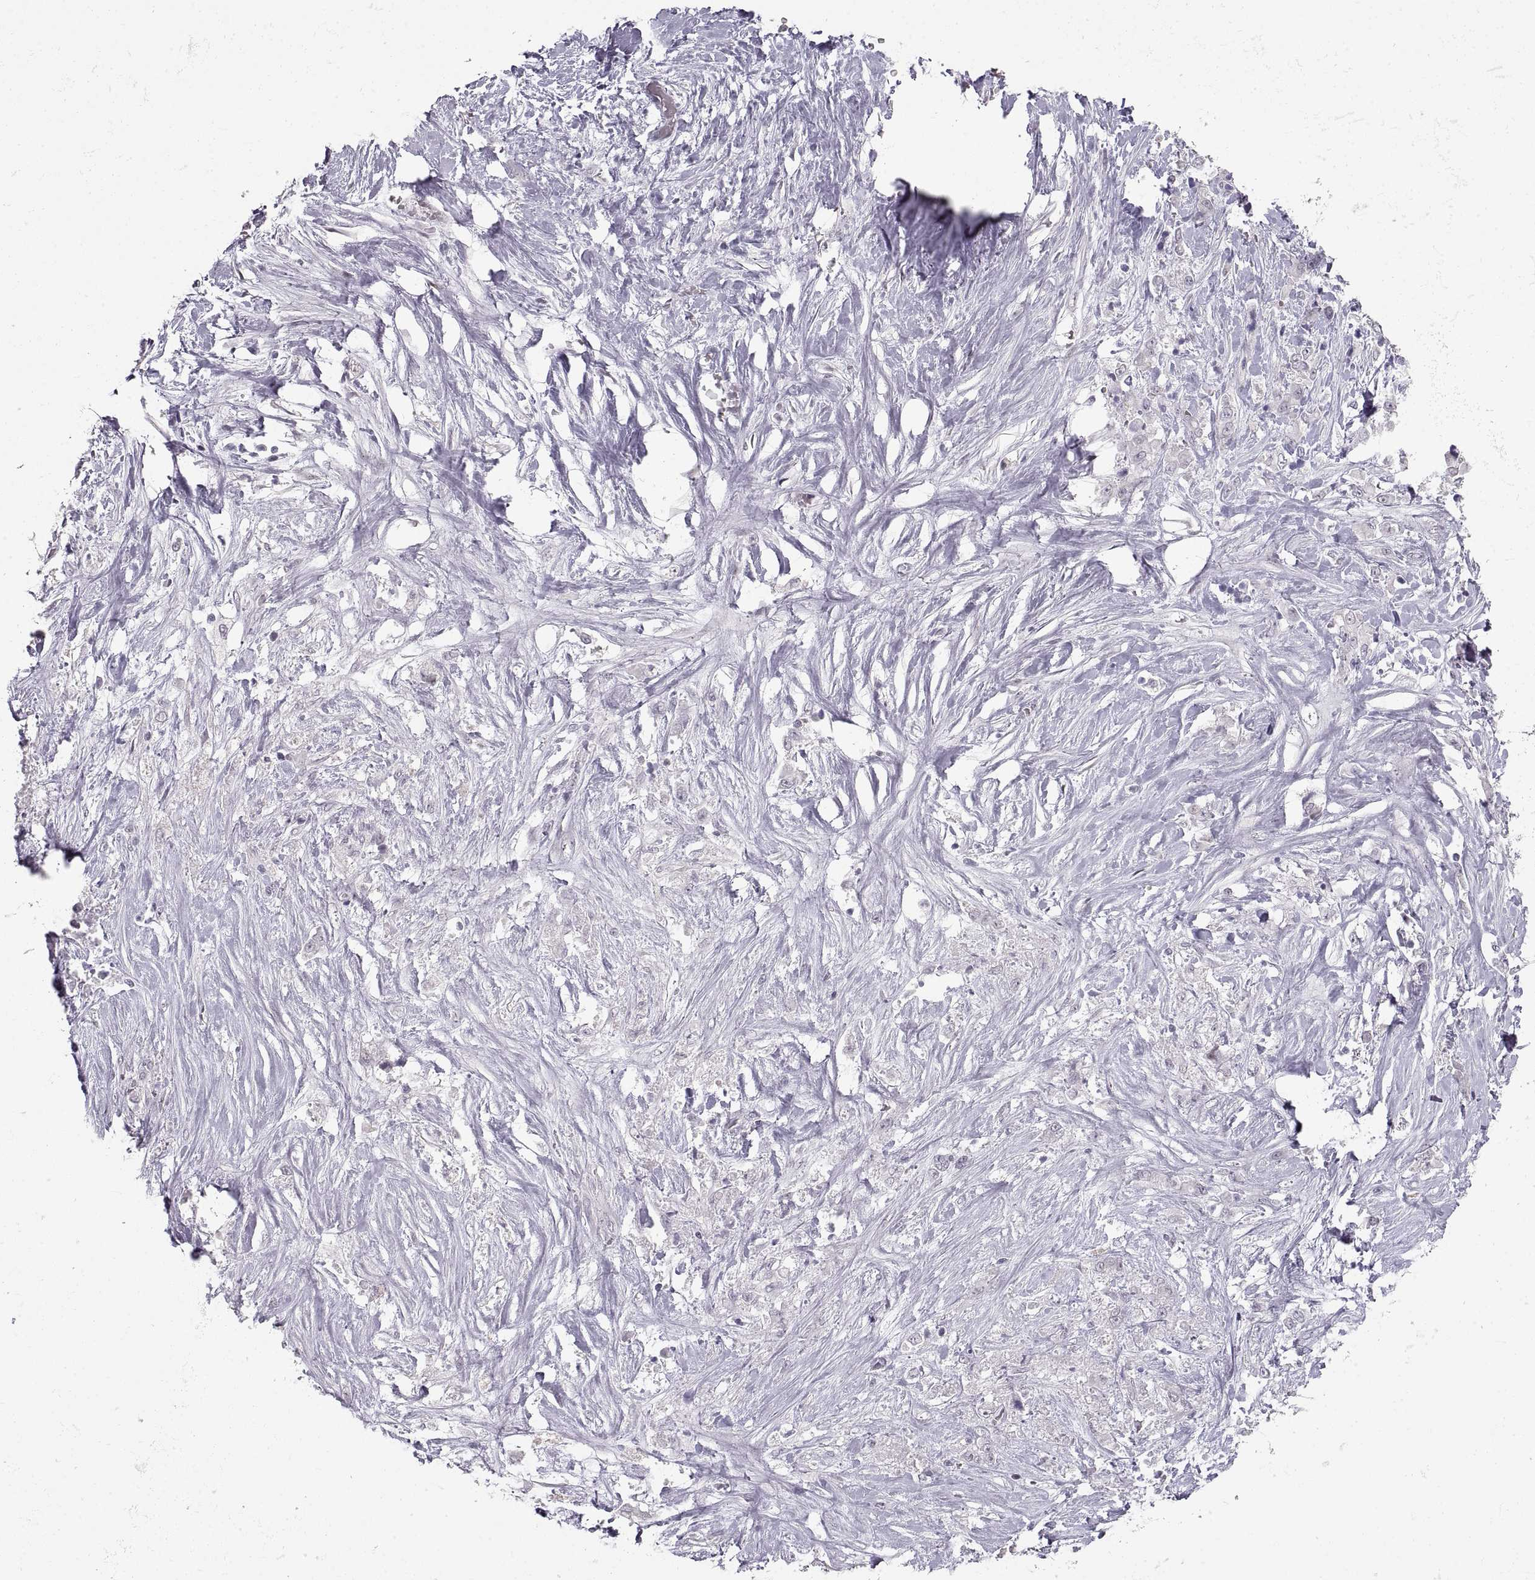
{"staining": {"intensity": "negative", "quantity": "none", "location": "none"}, "tissue": "stomach cancer", "cell_type": "Tumor cells", "image_type": "cancer", "snomed": [{"axis": "morphology", "description": "Adenocarcinoma, NOS"}, {"axis": "topography", "description": "Stomach"}], "caption": "Adenocarcinoma (stomach) stained for a protein using IHC exhibits no expression tumor cells.", "gene": "NANOS3", "patient": {"sex": "female", "age": 76}}